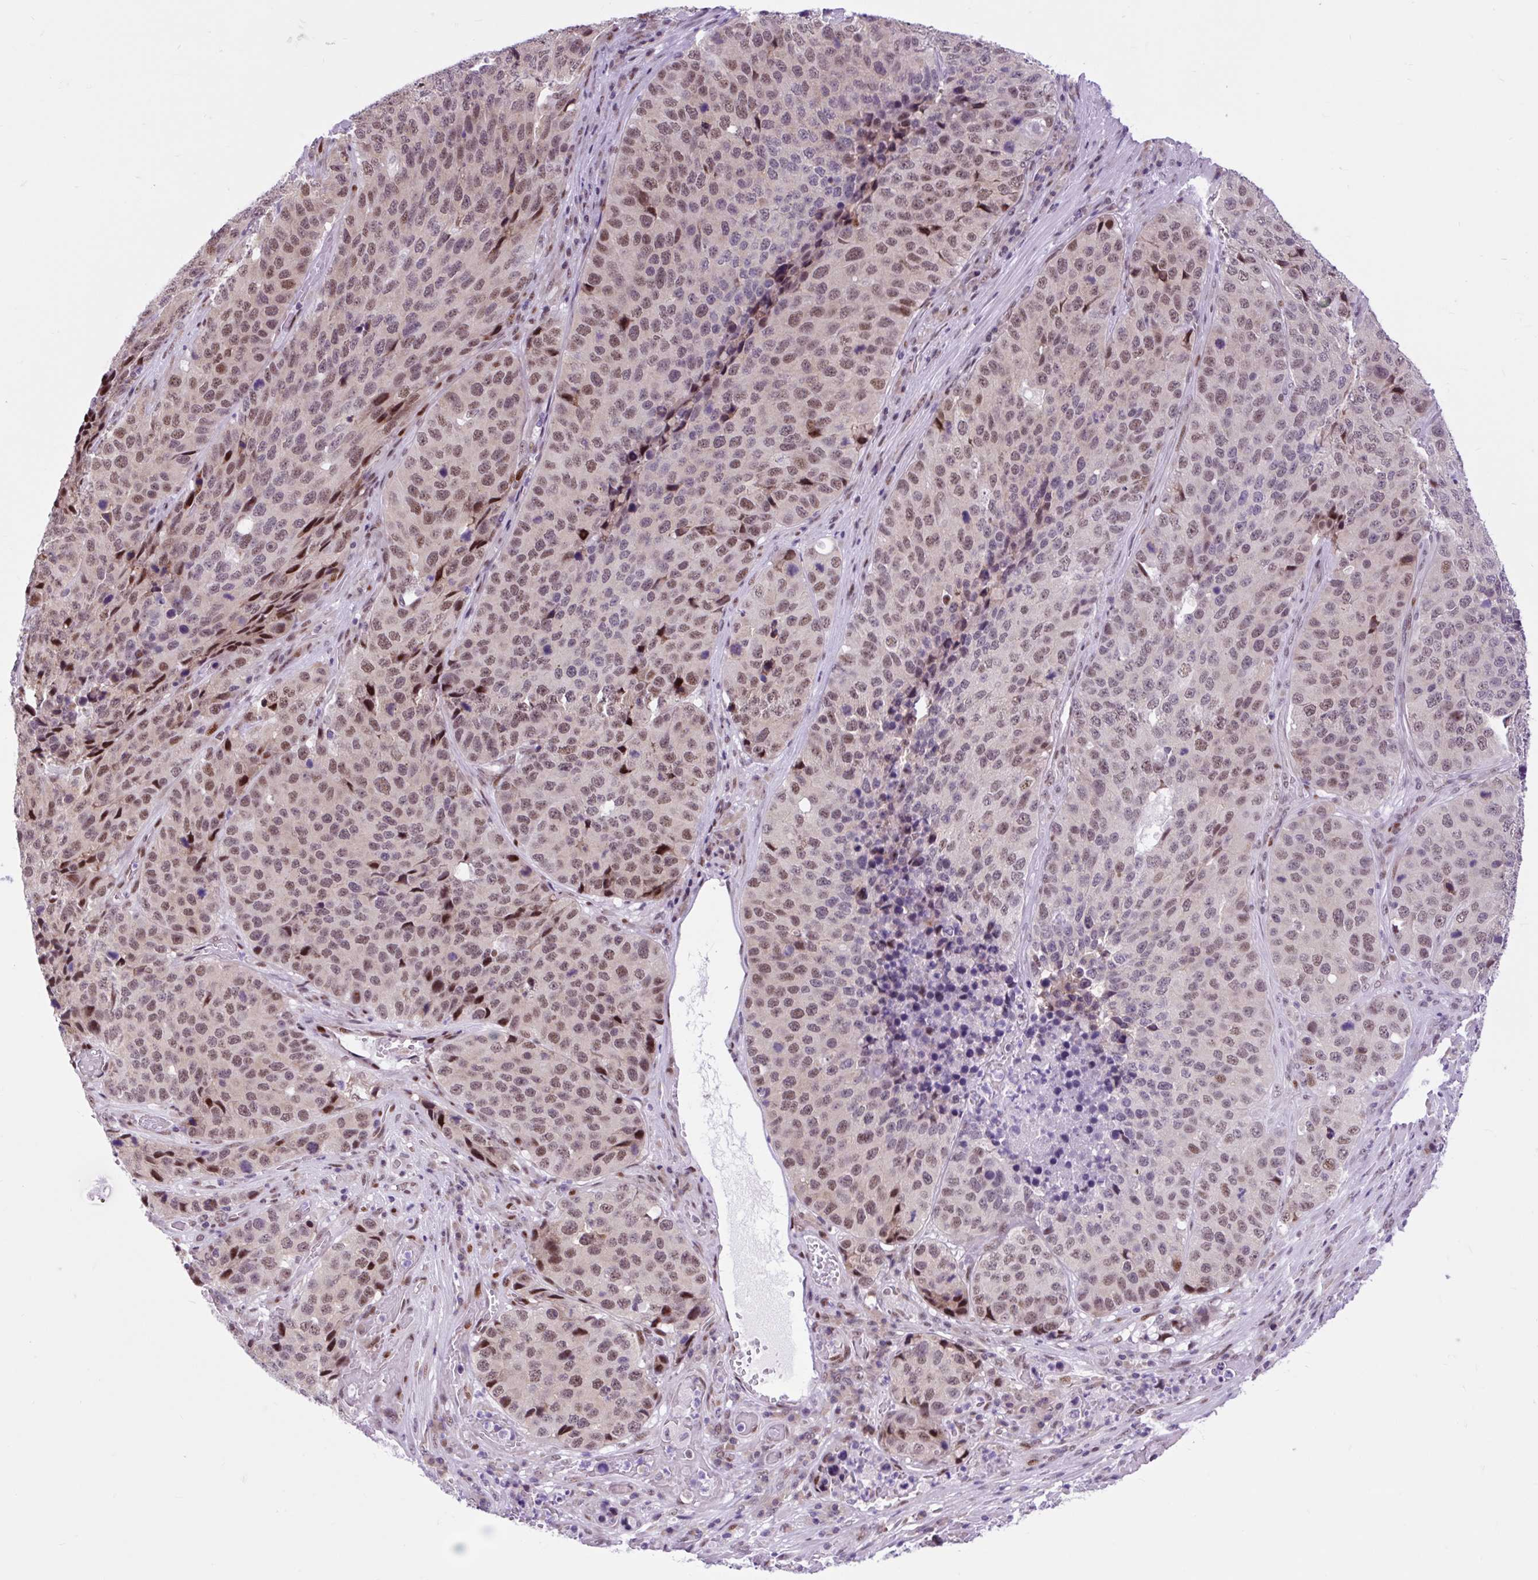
{"staining": {"intensity": "moderate", "quantity": ">75%", "location": "nuclear"}, "tissue": "stomach cancer", "cell_type": "Tumor cells", "image_type": "cancer", "snomed": [{"axis": "morphology", "description": "Adenocarcinoma, NOS"}, {"axis": "topography", "description": "Stomach"}], "caption": "Protein staining of adenocarcinoma (stomach) tissue shows moderate nuclear staining in approximately >75% of tumor cells.", "gene": "CLK2", "patient": {"sex": "male", "age": 71}}